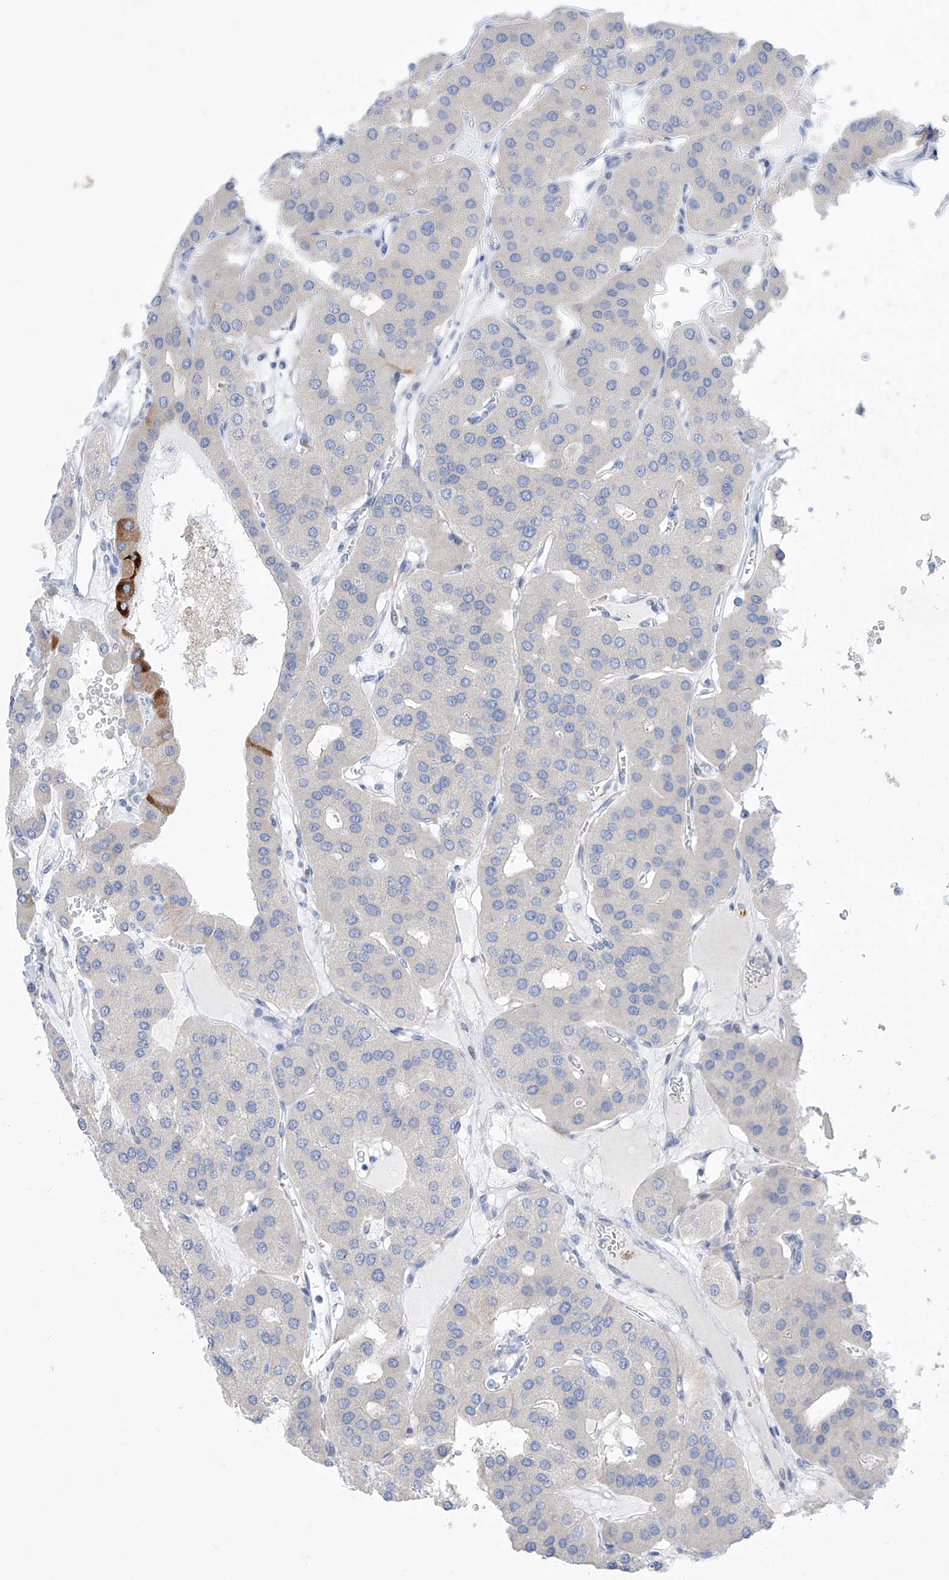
{"staining": {"intensity": "negative", "quantity": "none", "location": "none"}, "tissue": "parathyroid gland", "cell_type": "Glandular cells", "image_type": "normal", "snomed": [{"axis": "morphology", "description": "Normal tissue, NOS"}, {"axis": "morphology", "description": "Adenoma, NOS"}, {"axis": "topography", "description": "Parathyroid gland"}], "caption": "IHC photomicrograph of unremarkable parathyroid gland stained for a protein (brown), which demonstrates no expression in glandular cells. (DAB immunohistochemistry (IHC) visualized using brightfield microscopy, high magnification).", "gene": "C1orf87", "patient": {"sex": "female", "age": 86}}